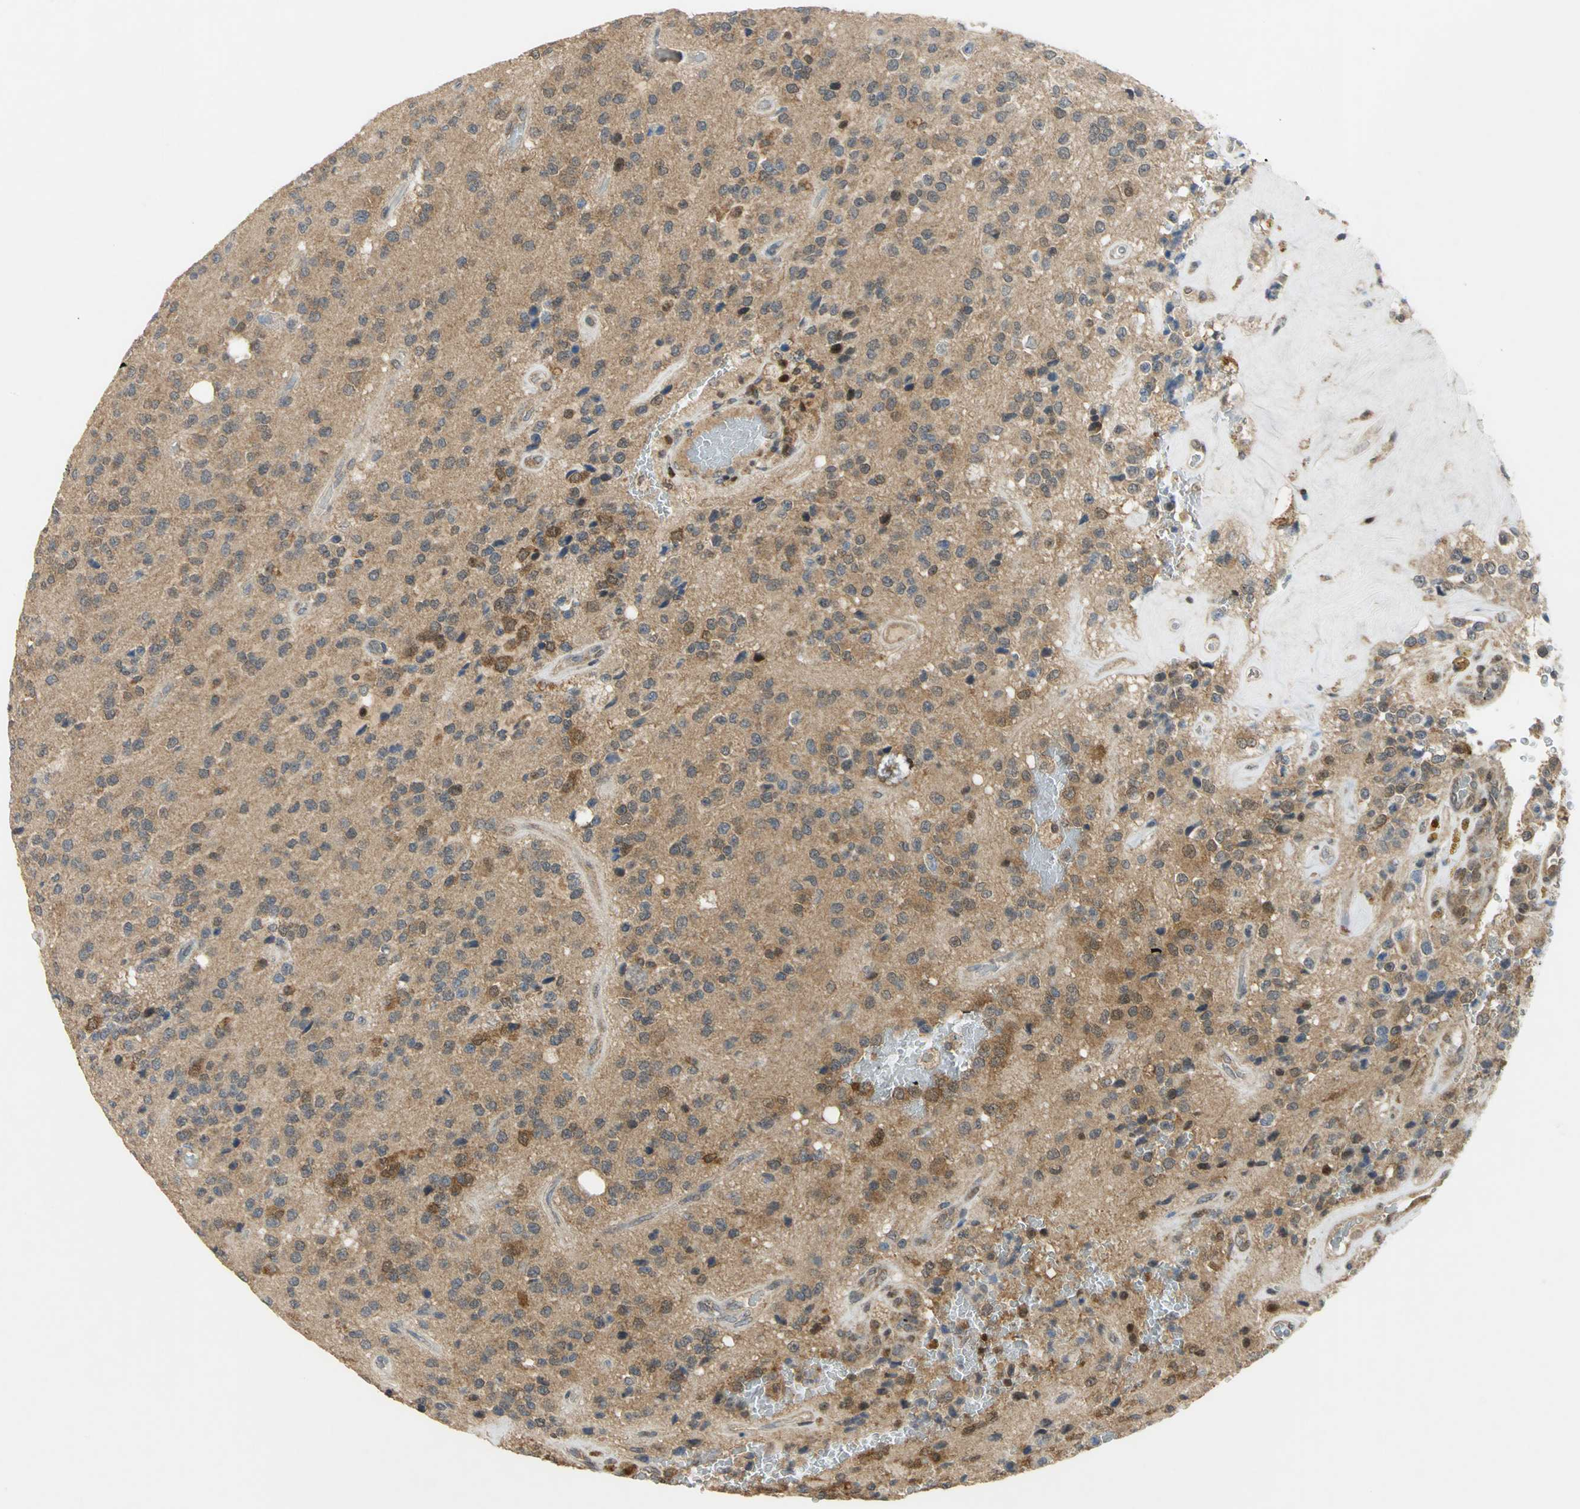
{"staining": {"intensity": "moderate", "quantity": "<25%", "location": "cytoplasmic/membranous"}, "tissue": "glioma", "cell_type": "Tumor cells", "image_type": "cancer", "snomed": [{"axis": "morphology", "description": "Glioma, malignant, High grade"}, {"axis": "topography", "description": "pancreas cauda"}], "caption": "Human malignant glioma (high-grade) stained with a brown dye shows moderate cytoplasmic/membranous positive positivity in approximately <25% of tumor cells.", "gene": "PPIA", "patient": {"sex": "male", "age": 60}}